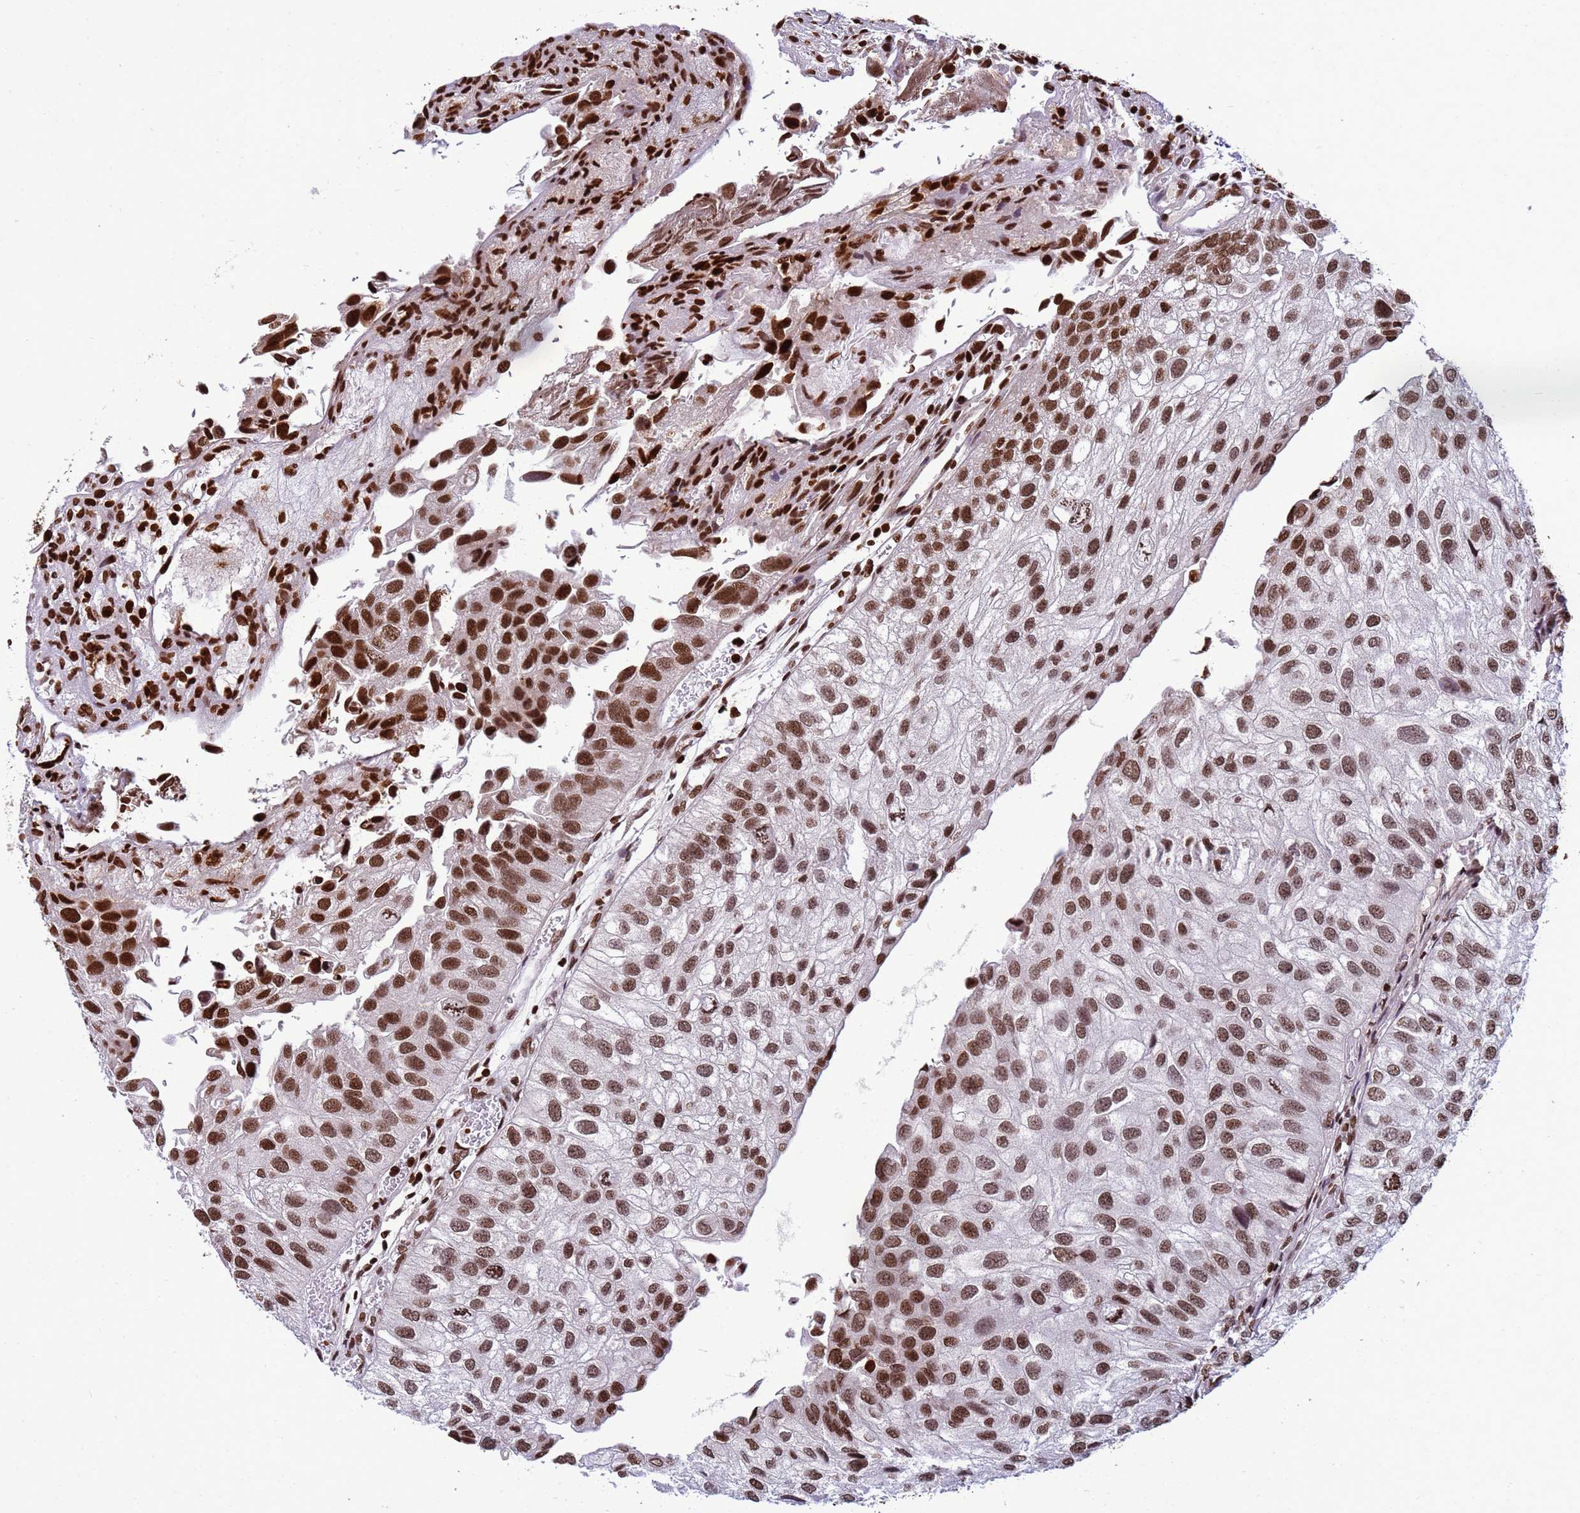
{"staining": {"intensity": "strong", "quantity": ">75%", "location": "nuclear"}, "tissue": "urothelial cancer", "cell_type": "Tumor cells", "image_type": "cancer", "snomed": [{"axis": "morphology", "description": "Urothelial carcinoma, Low grade"}, {"axis": "topography", "description": "Urinary bladder"}], "caption": "A brown stain highlights strong nuclear expression of a protein in urothelial carcinoma (low-grade) tumor cells. (DAB (3,3'-diaminobenzidine) IHC, brown staining for protein, blue staining for nuclei).", "gene": "H3-3B", "patient": {"sex": "female", "age": 89}}